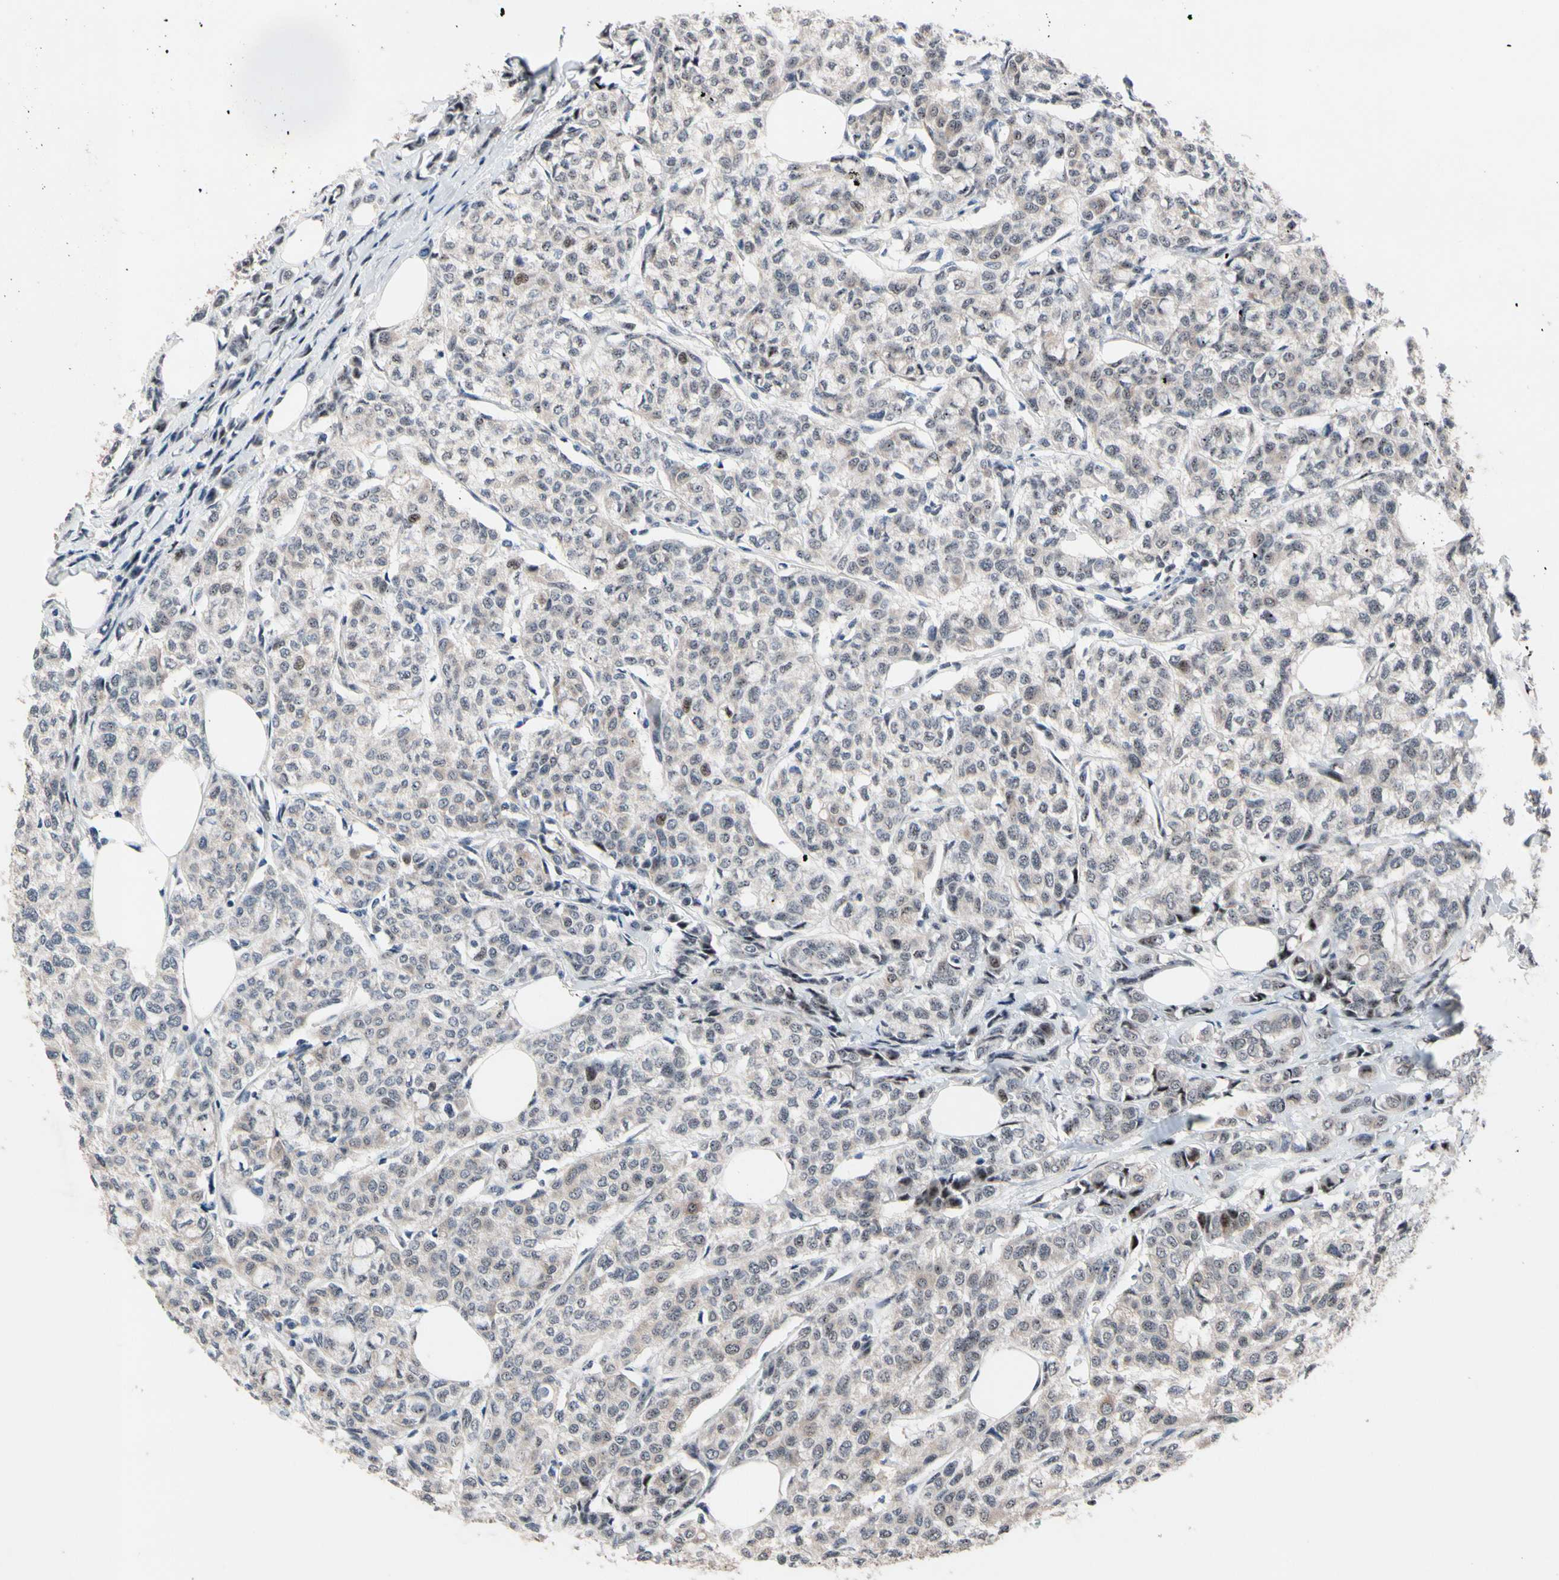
{"staining": {"intensity": "weak", "quantity": "<25%", "location": "cytoplasmic/membranous,nuclear"}, "tissue": "breast cancer", "cell_type": "Tumor cells", "image_type": "cancer", "snomed": [{"axis": "morphology", "description": "Lobular carcinoma"}, {"axis": "topography", "description": "Breast"}], "caption": "The immunohistochemistry histopathology image has no significant expression in tumor cells of breast cancer tissue. (DAB (3,3'-diaminobenzidine) immunohistochemistry visualized using brightfield microscopy, high magnification).", "gene": "SOX7", "patient": {"sex": "female", "age": 60}}